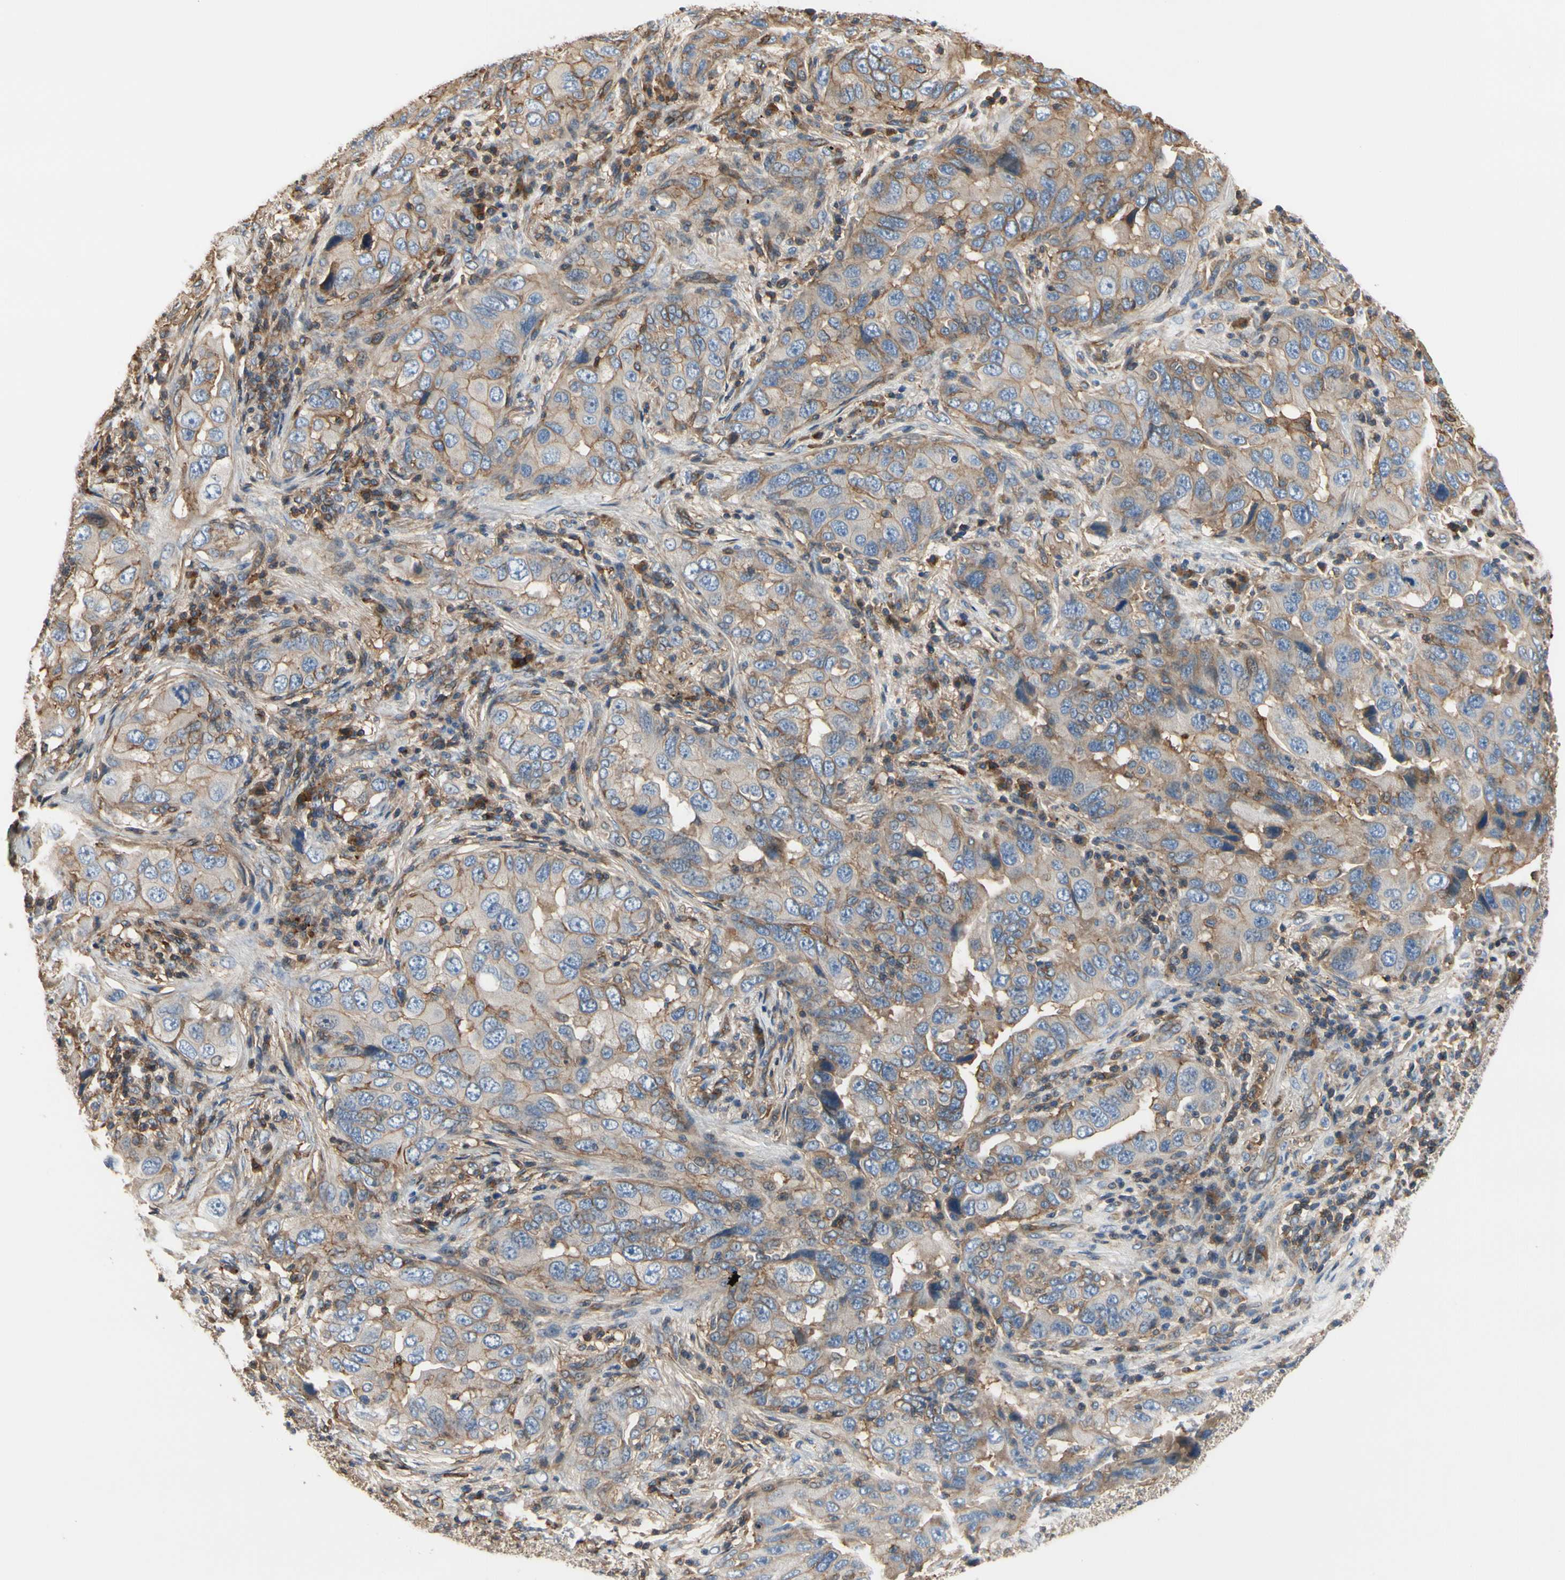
{"staining": {"intensity": "moderate", "quantity": "<25%", "location": "cytoplasmic/membranous"}, "tissue": "lung cancer", "cell_type": "Tumor cells", "image_type": "cancer", "snomed": [{"axis": "morphology", "description": "Adenocarcinoma, NOS"}, {"axis": "topography", "description": "Lung"}], "caption": "An immunohistochemistry (IHC) photomicrograph of neoplastic tissue is shown. Protein staining in brown labels moderate cytoplasmic/membranous positivity in lung adenocarcinoma within tumor cells.", "gene": "IL1RL1", "patient": {"sex": "female", "age": 65}}